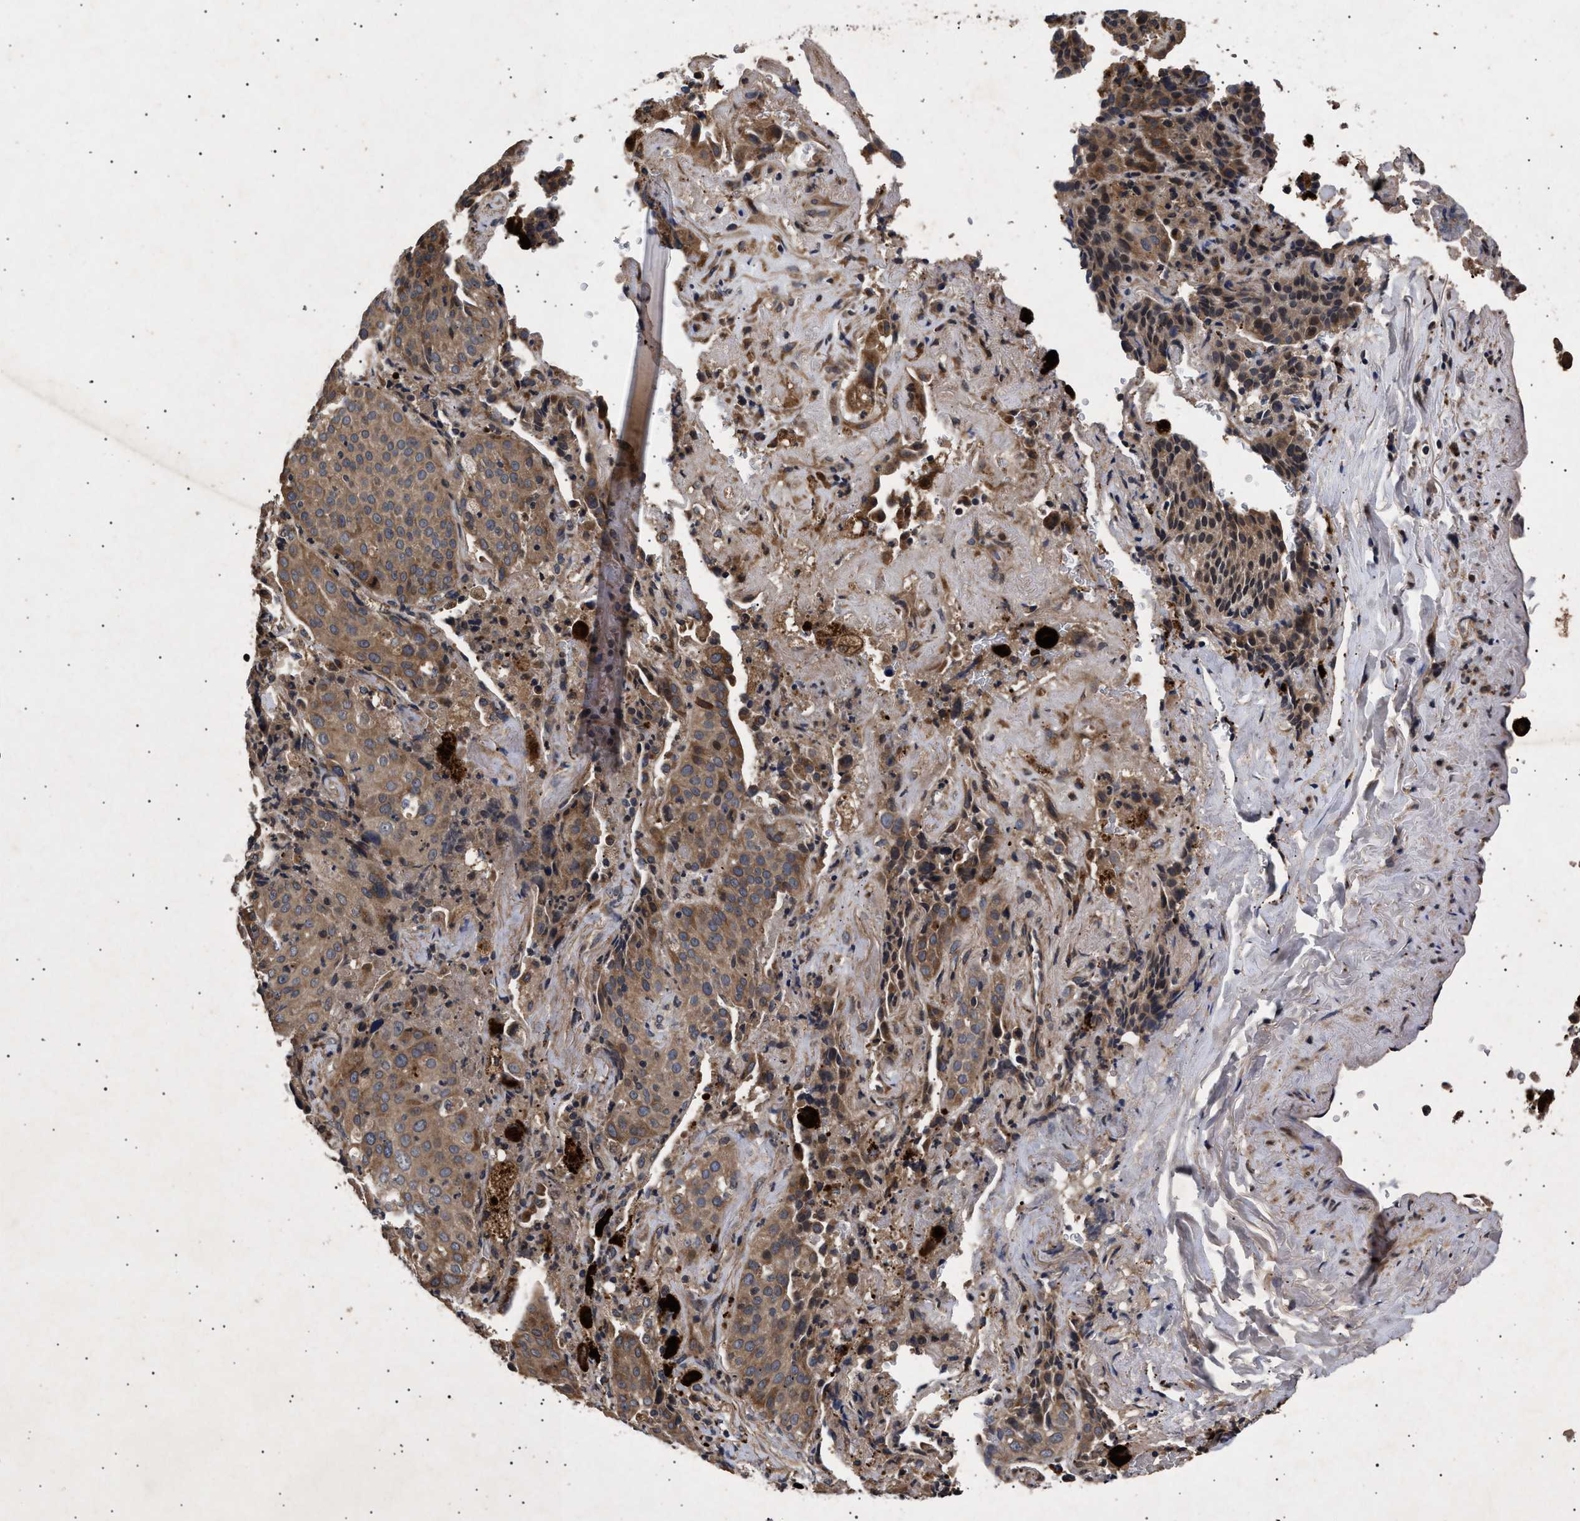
{"staining": {"intensity": "moderate", "quantity": ">75%", "location": "cytoplasmic/membranous"}, "tissue": "lung cancer", "cell_type": "Tumor cells", "image_type": "cancer", "snomed": [{"axis": "morphology", "description": "Squamous cell carcinoma, NOS"}, {"axis": "topography", "description": "Lung"}], "caption": "Squamous cell carcinoma (lung) stained for a protein reveals moderate cytoplasmic/membranous positivity in tumor cells.", "gene": "ITGB5", "patient": {"sex": "male", "age": 54}}